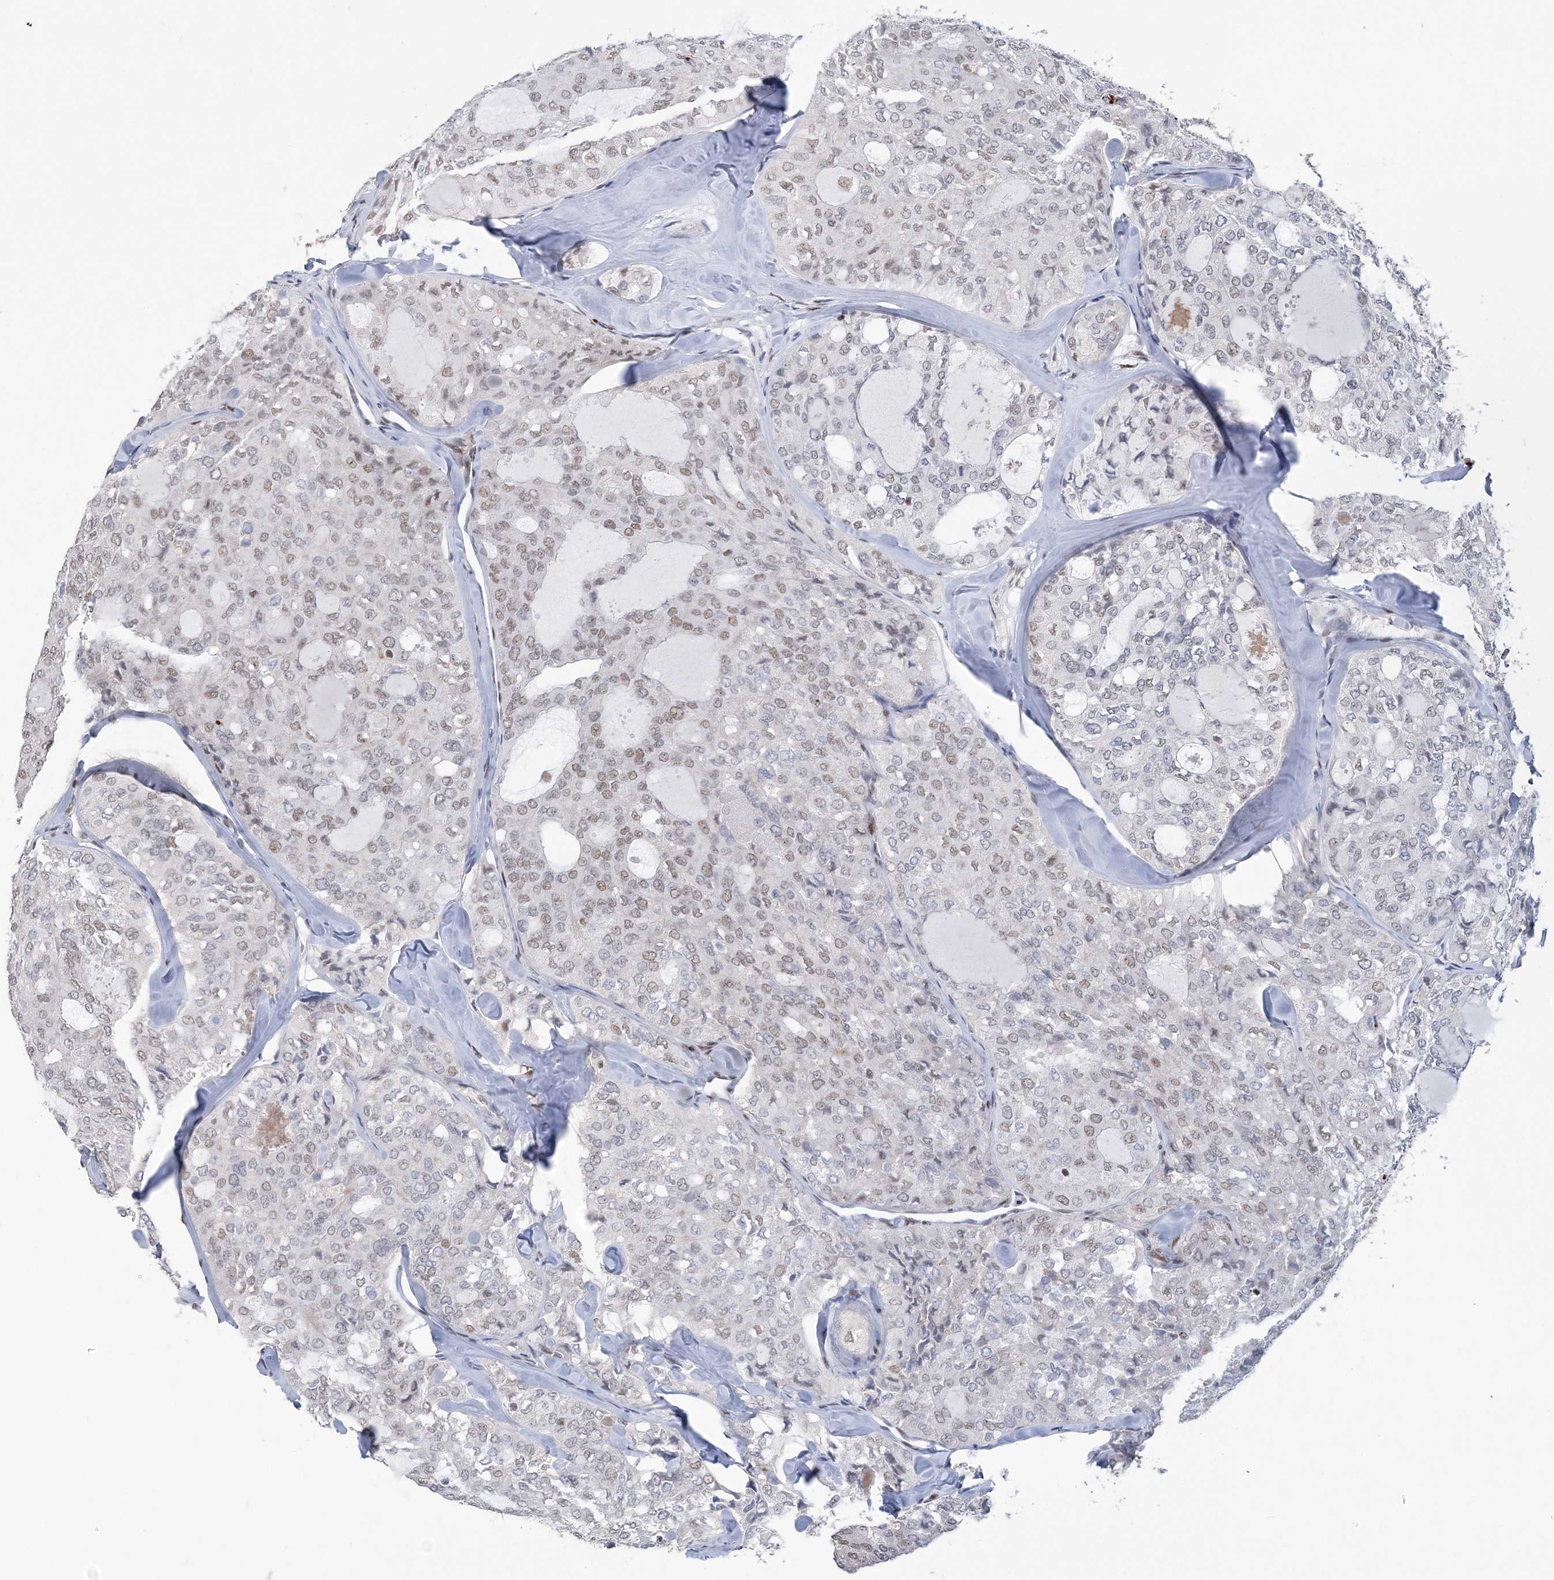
{"staining": {"intensity": "weak", "quantity": ">75%", "location": "nuclear"}, "tissue": "thyroid cancer", "cell_type": "Tumor cells", "image_type": "cancer", "snomed": [{"axis": "morphology", "description": "Follicular adenoma carcinoma, NOS"}, {"axis": "topography", "description": "Thyroid gland"}], "caption": "An immunohistochemistry histopathology image of tumor tissue is shown. Protein staining in brown labels weak nuclear positivity in thyroid cancer within tumor cells. The protein is shown in brown color, while the nuclei are stained blue.", "gene": "ZBTB7A", "patient": {"sex": "male", "age": 75}}